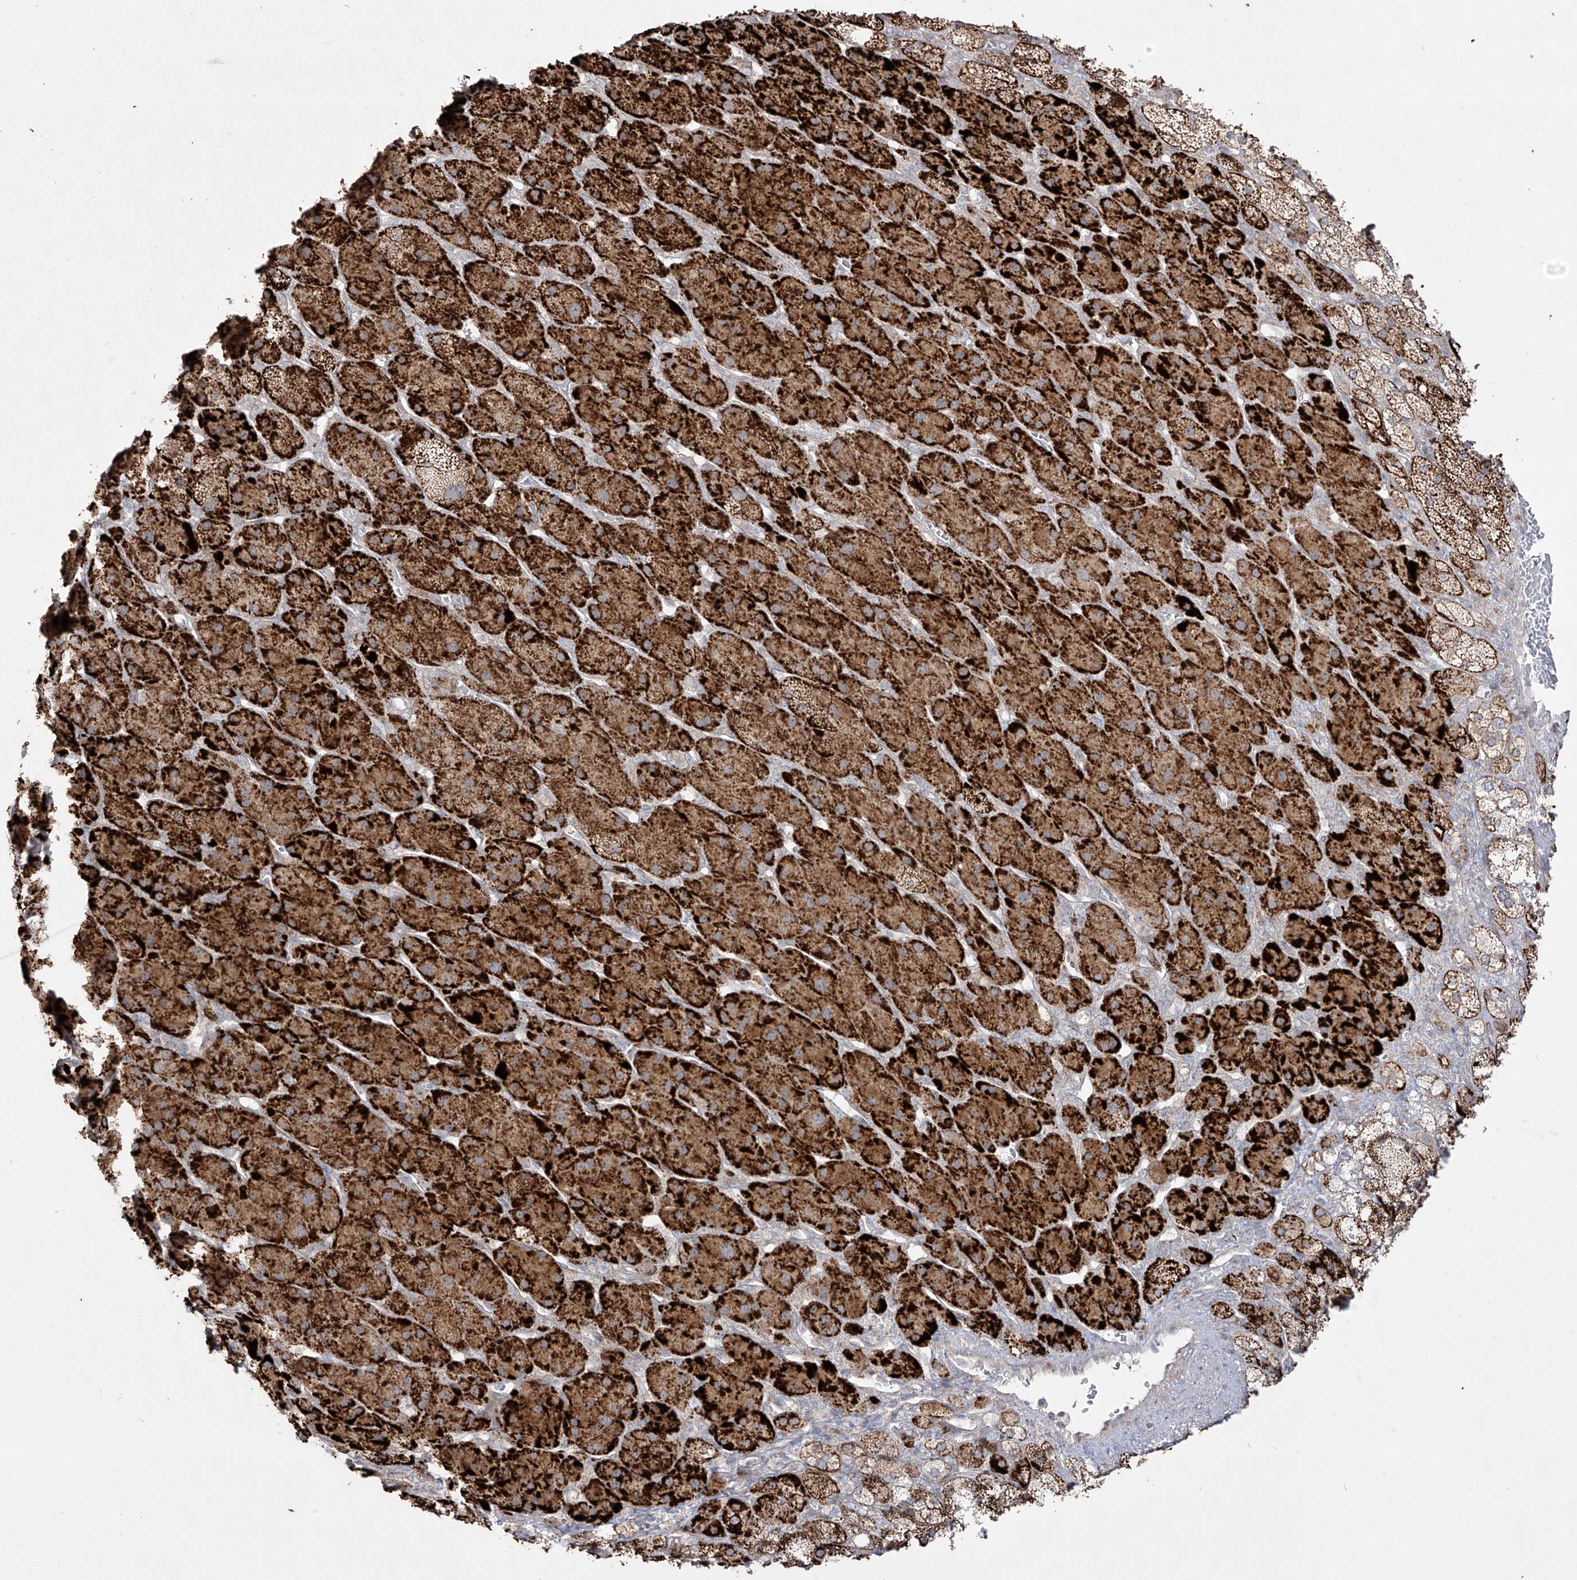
{"staining": {"intensity": "strong", "quantity": ">75%", "location": "cytoplasmic/membranous"}, "tissue": "adrenal gland", "cell_type": "Glandular cells", "image_type": "normal", "snomed": [{"axis": "morphology", "description": "Normal tissue, NOS"}, {"axis": "topography", "description": "Adrenal gland"}], "caption": "Protein staining of benign adrenal gland displays strong cytoplasmic/membranous positivity in about >75% of glandular cells.", "gene": "YKT6", "patient": {"sex": "male", "age": 61}}